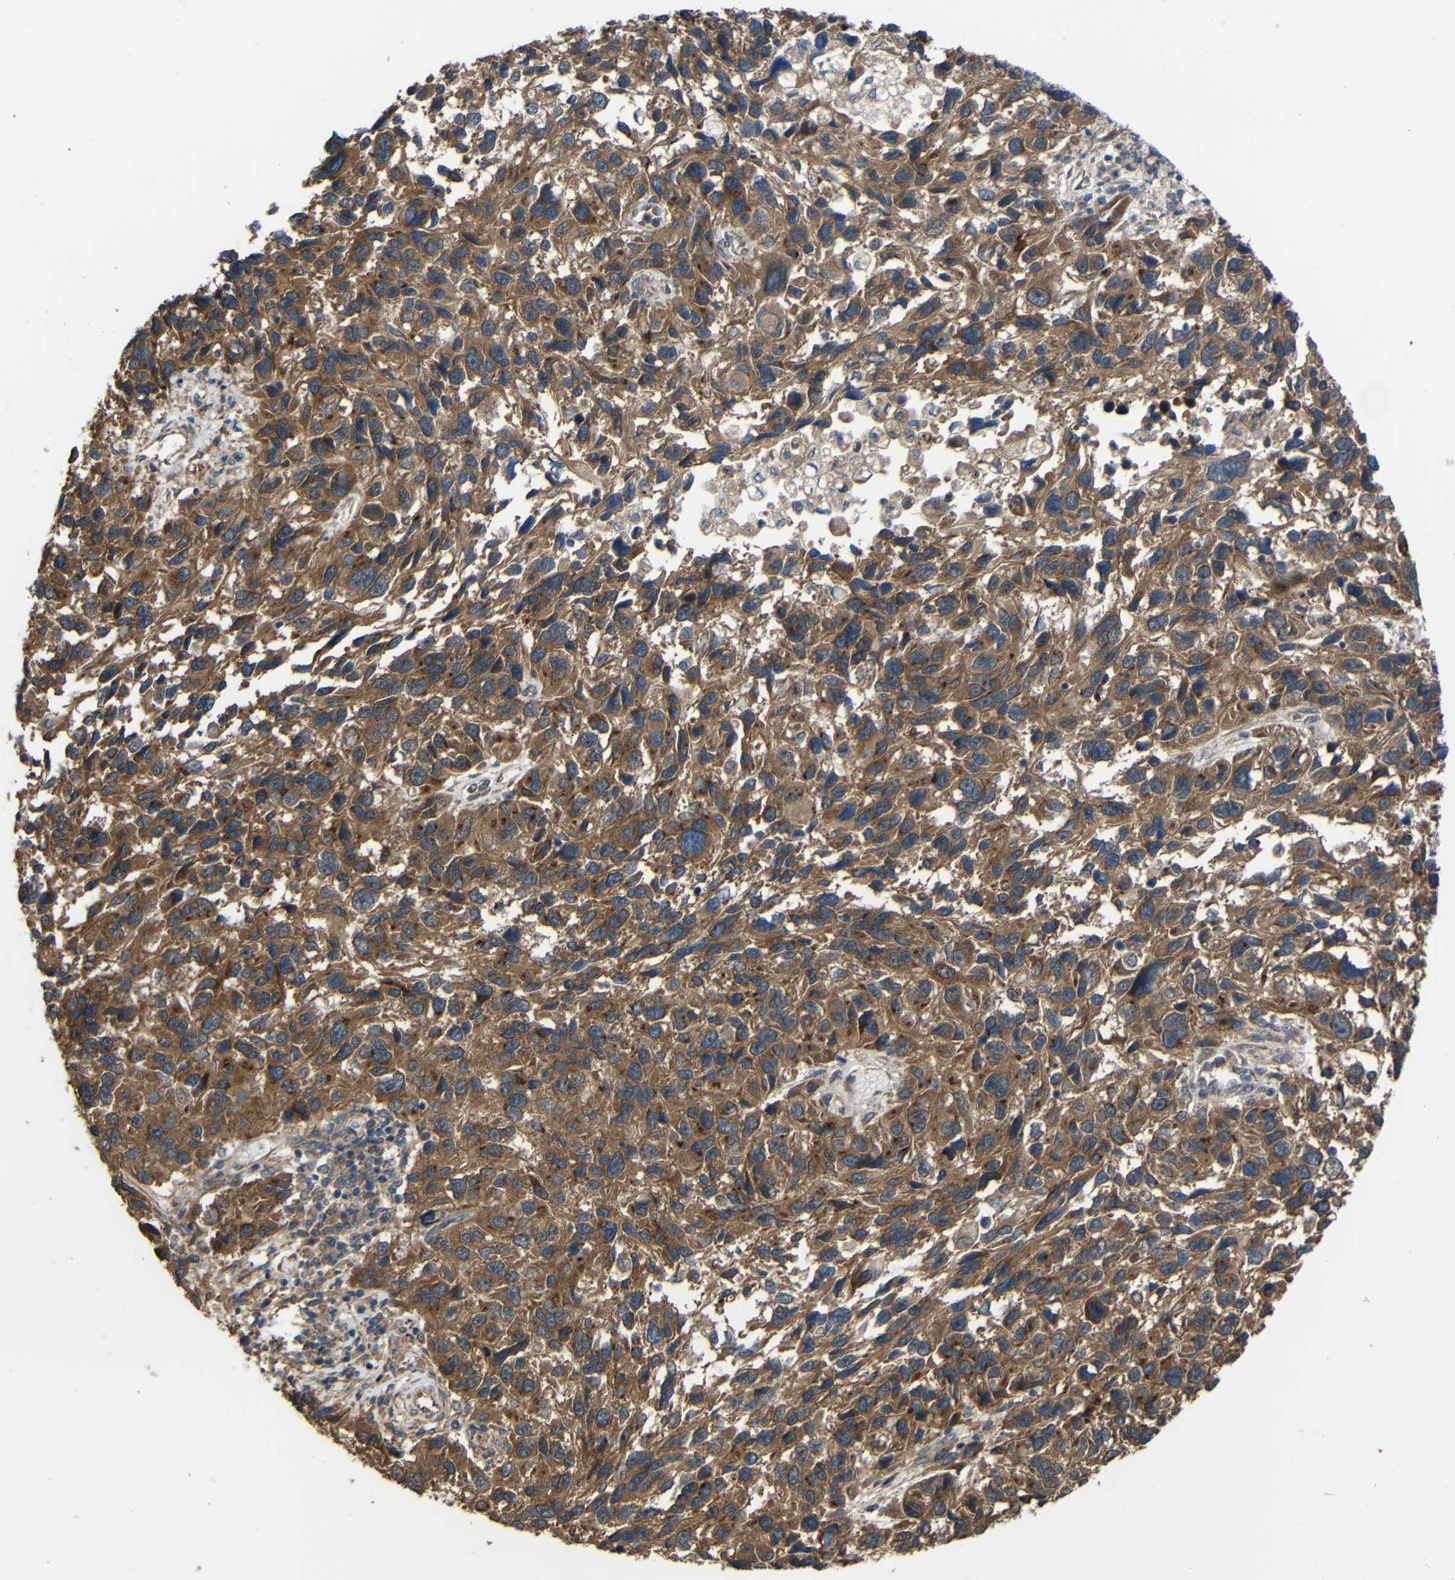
{"staining": {"intensity": "moderate", "quantity": ">75%", "location": "cytoplasmic/membranous"}, "tissue": "melanoma", "cell_type": "Tumor cells", "image_type": "cancer", "snomed": [{"axis": "morphology", "description": "Malignant melanoma, NOS"}, {"axis": "topography", "description": "Skin"}], "caption": "Melanoma stained with a brown dye shows moderate cytoplasmic/membranous positive positivity in about >75% of tumor cells.", "gene": "CHST9", "patient": {"sex": "male", "age": 53}}